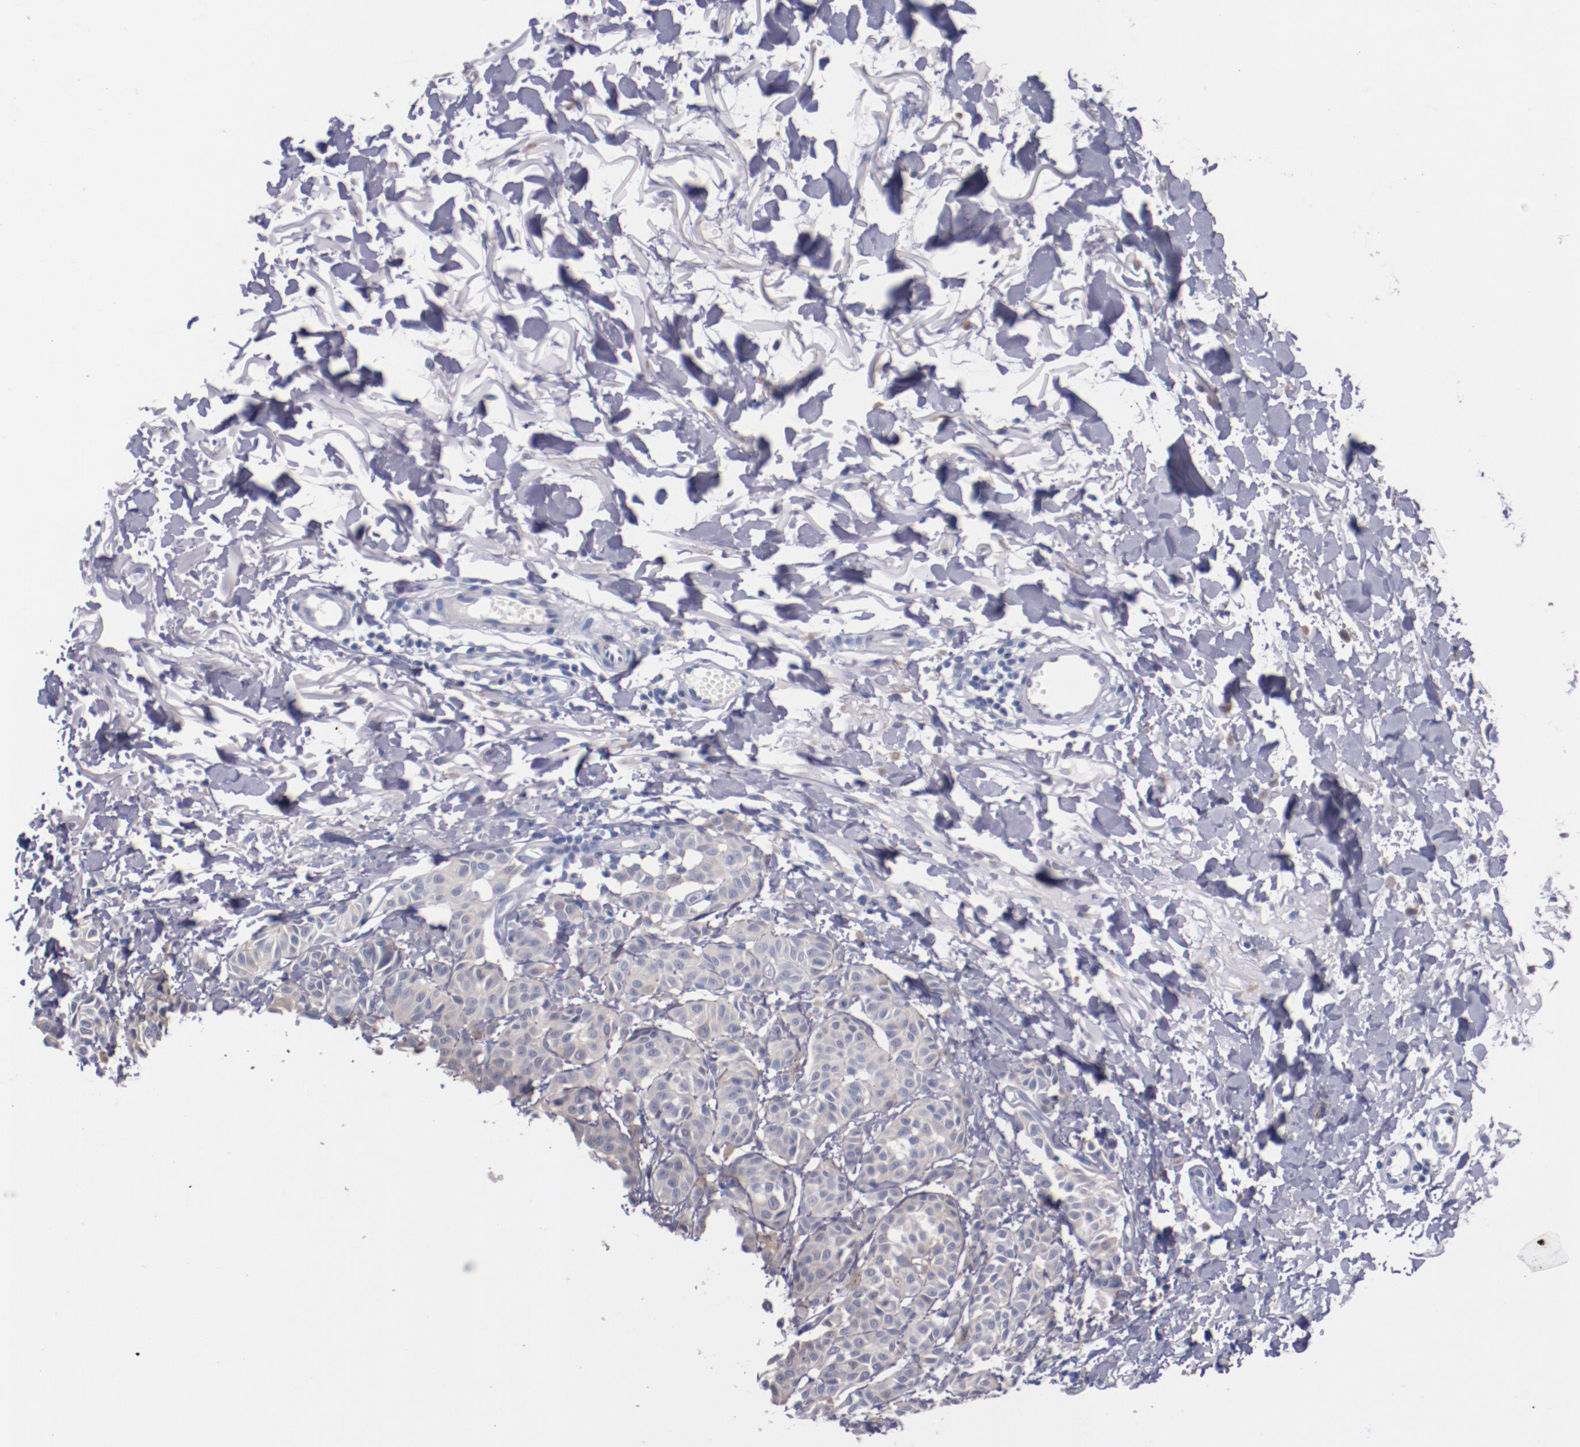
{"staining": {"intensity": "weak", "quantity": "25%-75%", "location": "cytoplasmic/membranous"}, "tissue": "melanoma", "cell_type": "Tumor cells", "image_type": "cancer", "snomed": [{"axis": "morphology", "description": "Malignant melanoma, NOS"}, {"axis": "topography", "description": "Skin"}], "caption": "Human malignant melanoma stained with a protein marker shows weak staining in tumor cells.", "gene": "CNTNAP2", "patient": {"sex": "male", "age": 76}}